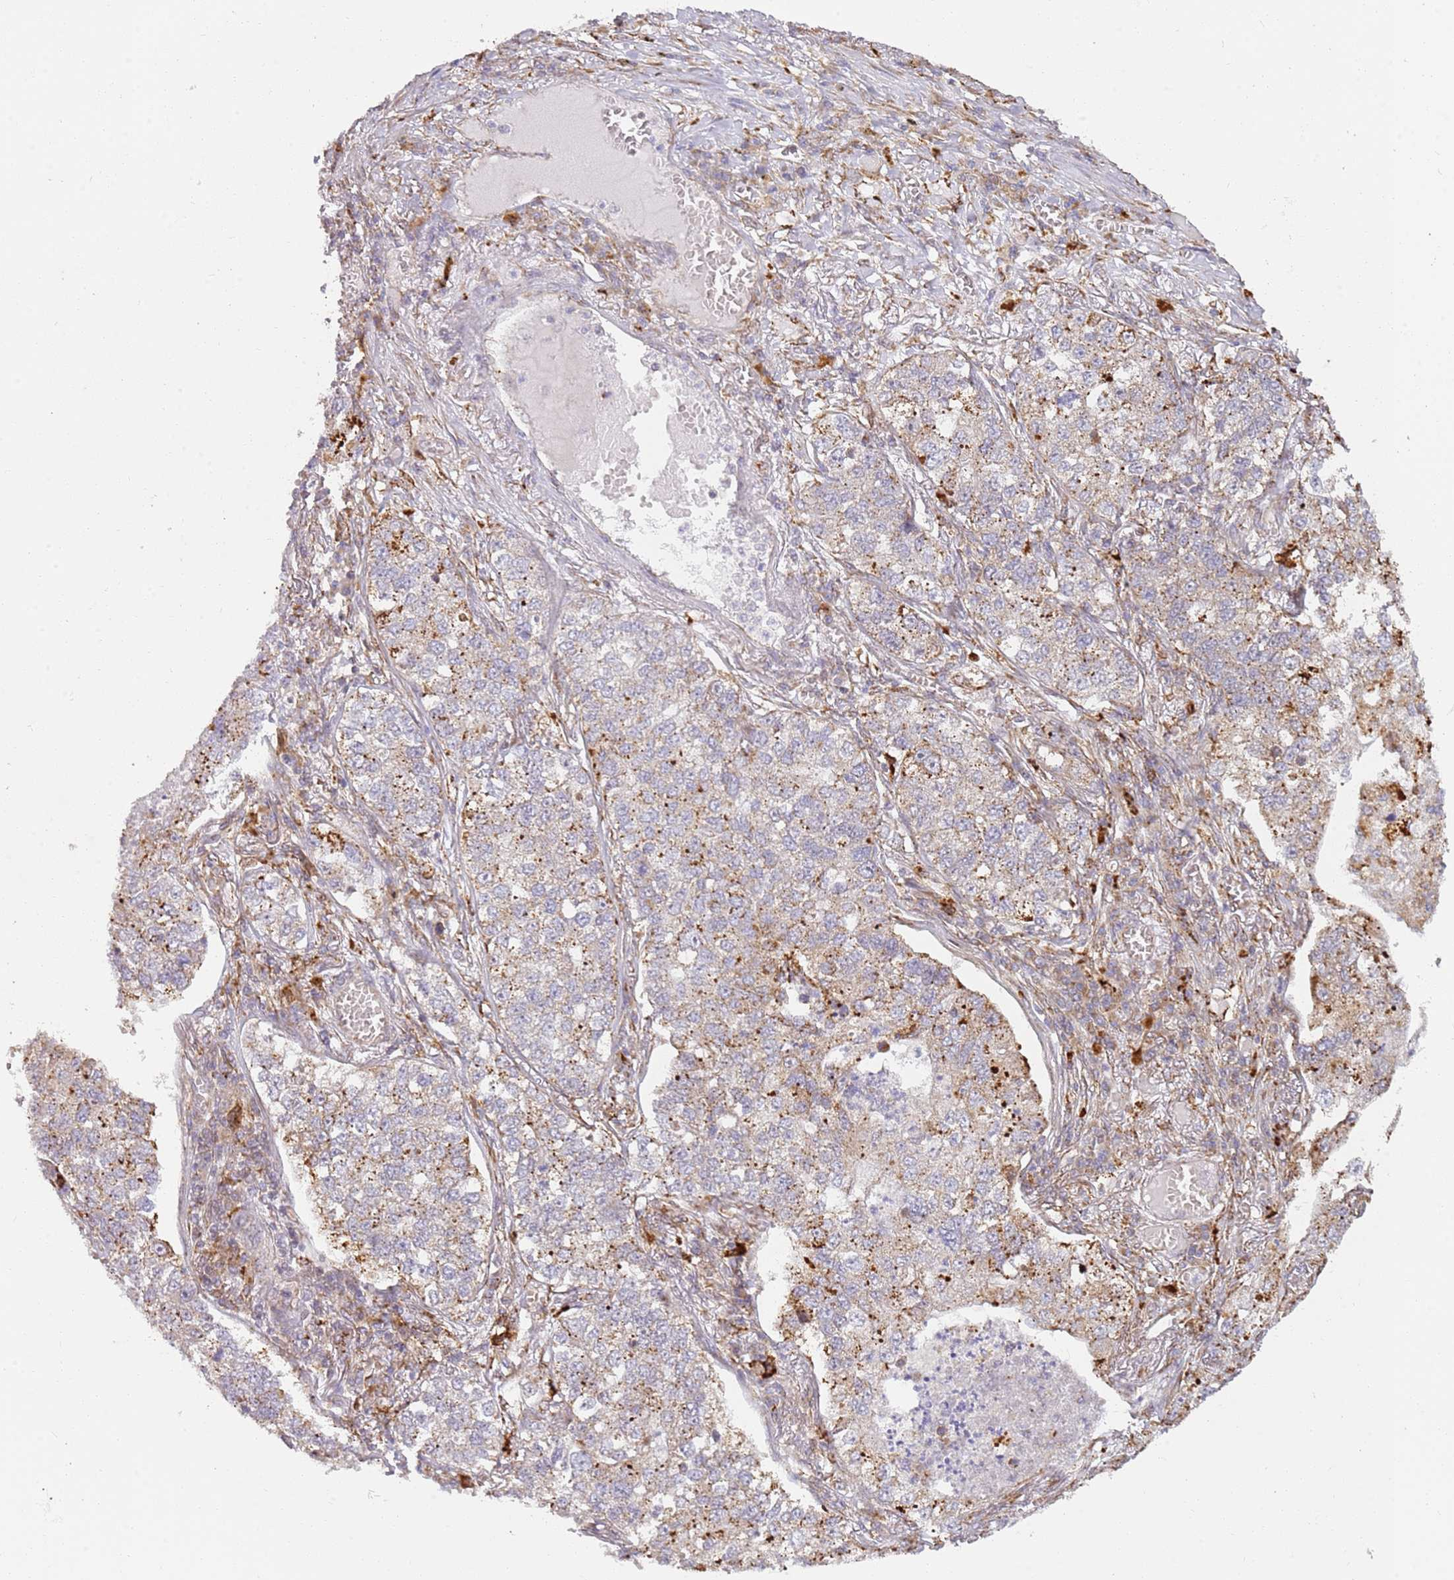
{"staining": {"intensity": "moderate", "quantity": "25%-75%", "location": "cytoplasmic/membranous"}, "tissue": "lung cancer", "cell_type": "Tumor cells", "image_type": "cancer", "snomed": [{"axis": "morphology", "description": "Adenocarcinoma, NOS"}, {"axis": "topography", "description": "Lung"}], "caption": "Tumor cells display medium levels of moderate cytoplasmic/membranous positivity in approximately 25%-75% of cells in lung adenocarcinoma.", "gene": "GRAP", "patient": {"sex": "male", "age": 49}}